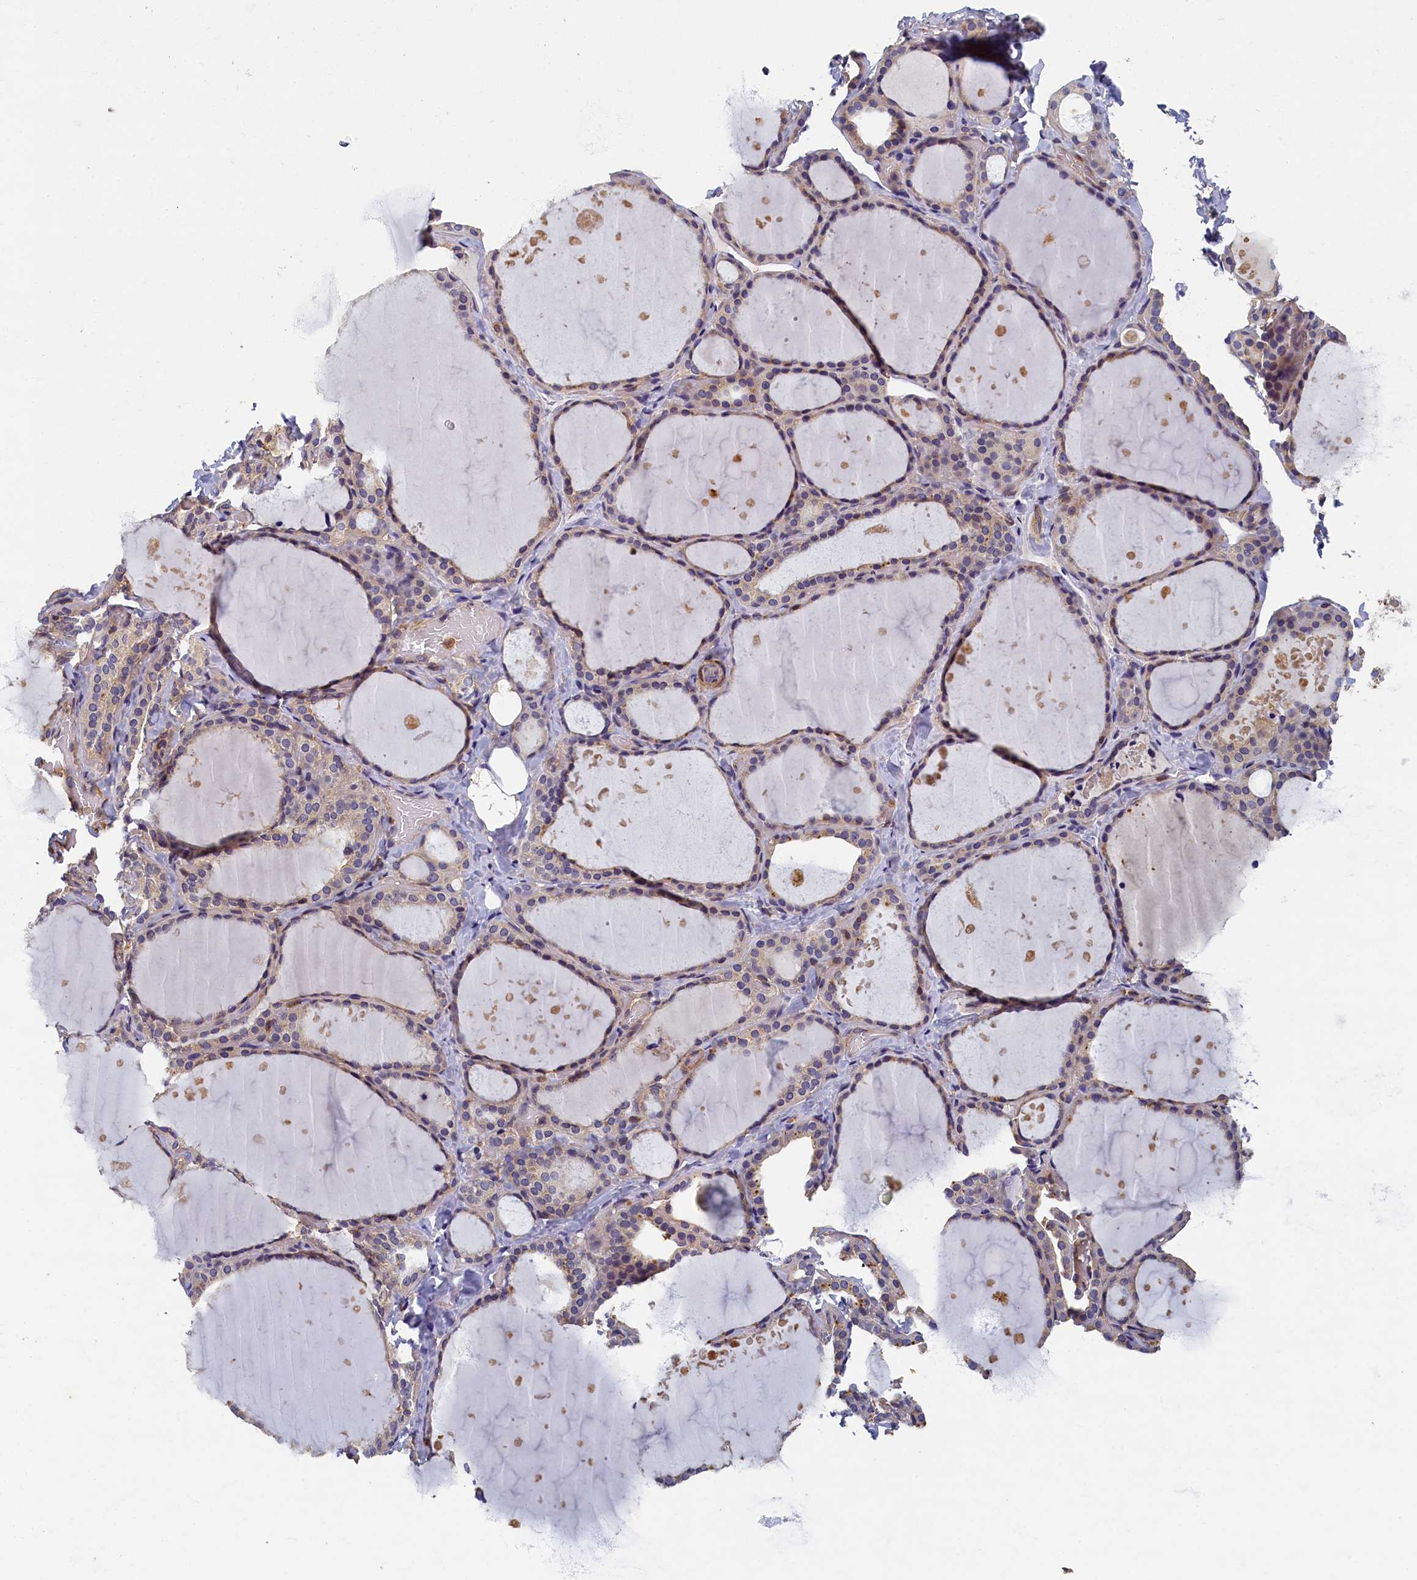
{"staining": {"intensity": "weak", "quantity": "25%-75%", "location": "cytoplasmic/membranous"}, "tissue": "thyroid gland", "cell_type": "Glandular cells", "image_type": "normal", "snomed": [{"axis": "morphology", "description": "Normal tissue, NOS"}, {"axis": "topography", "description": "Thyroid gland"}], "caption": "Immunohistochemistry (IHC) photomicrograph of unremarkable thyroid gland: human thyroid gland stained using IHC reveals low levels of weak protein expression localized specifically in the cytoplasmic/membranous of glandular cells, appearing as a cytoplasmic/membranous brown color.", "gene": "TBCB", "patient": {"sex": "female", "age": 44}}